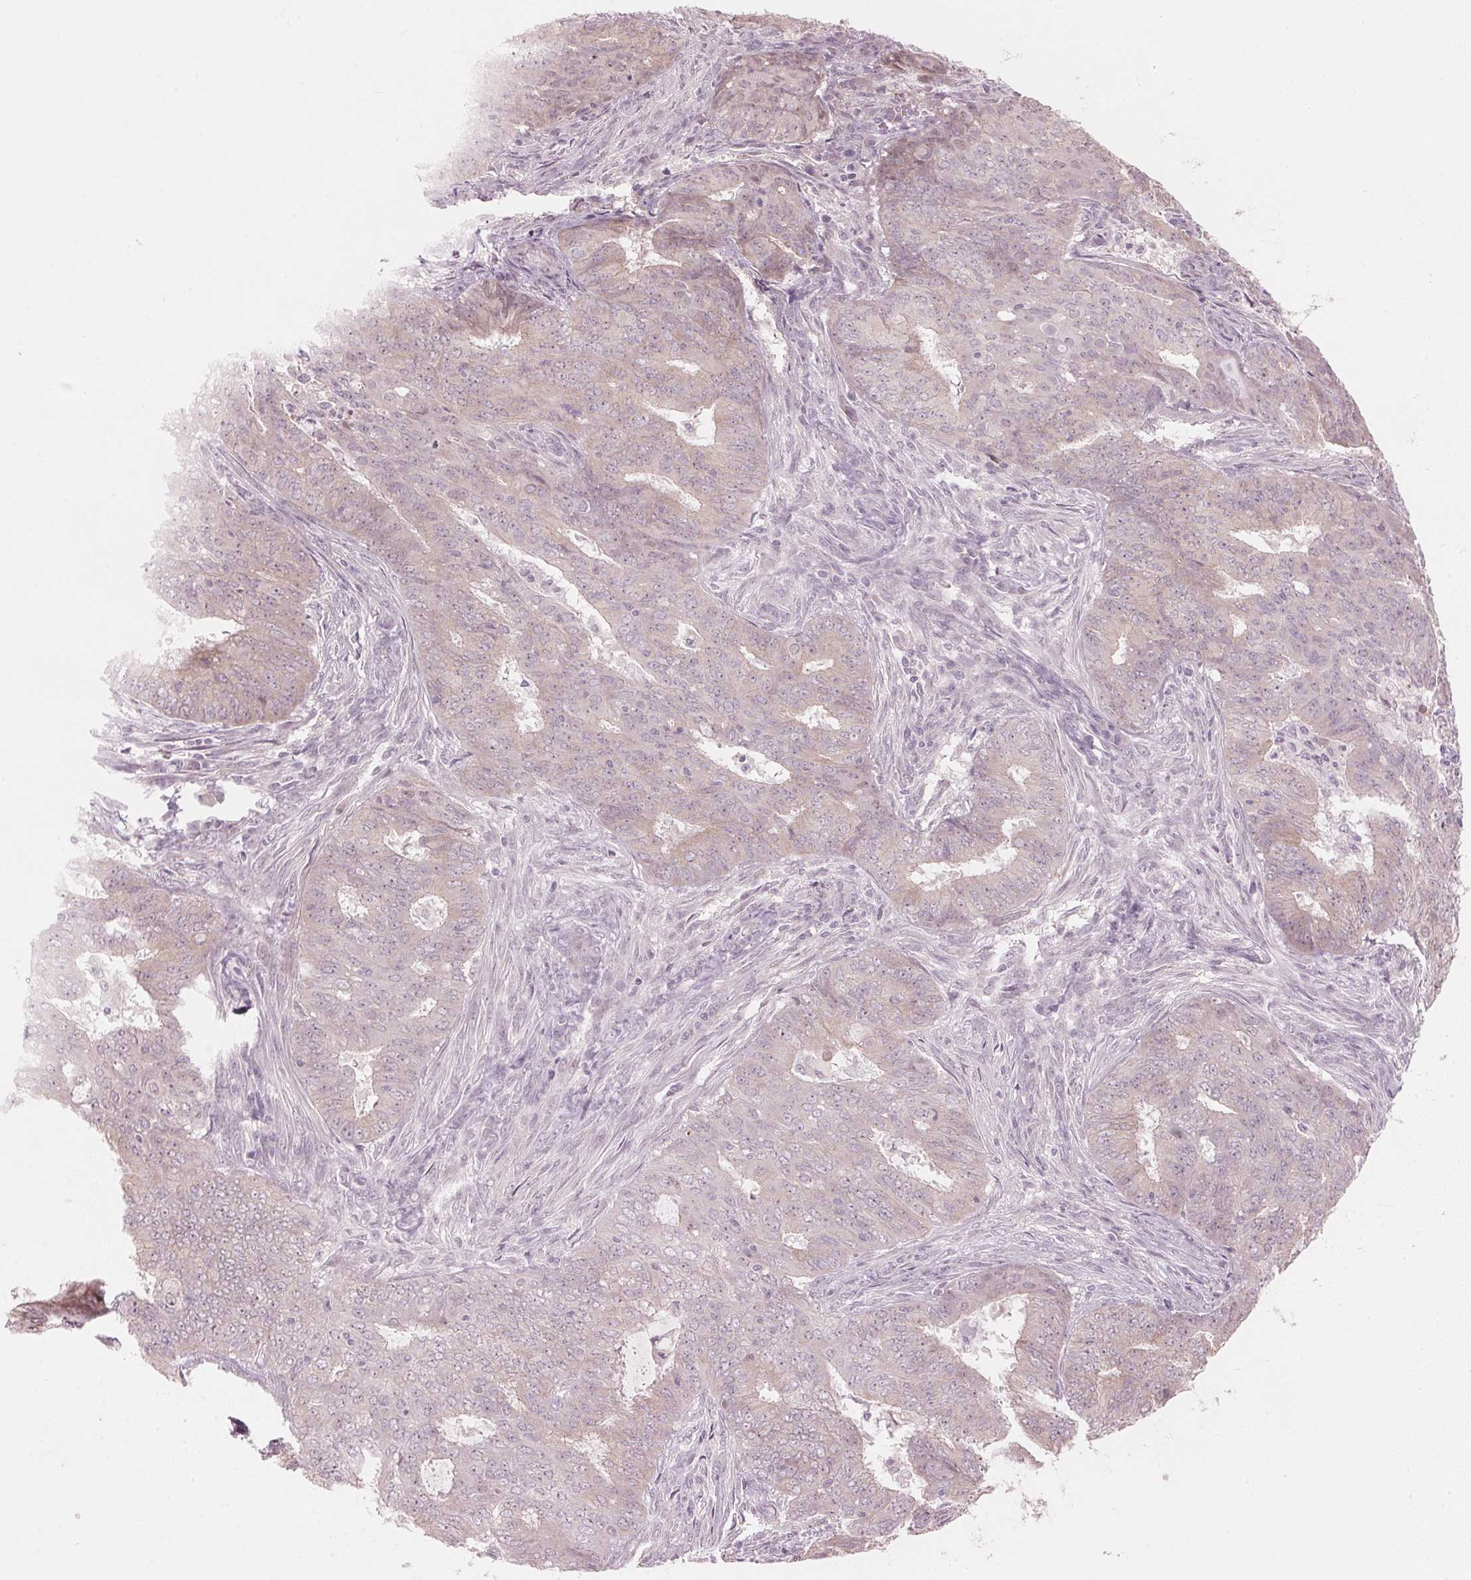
{"staining": {"intensity": "weak", "quantity": "<25%", "location": "cytoplasmic/membranous"}, "tissue": "endometrial cancer", "cell_type": "Tumor cells", "image_type": "cancer", "snomed": [{"axis": "morphology", "description": "Adenocarcinoma, NOS"}, {"axis": "topography", "description": "Endometrium"}], "caption": "This image is of endometrial adenocarcinoma stained with immunohistochemistry (IHC) to label a protein in brown with the nuclei are counter-stained blue. There is no expression in tumor cells. The staining is performed using DAB (3,3'-diaminobenzidine) brown chromogen with nuclei counter-stained in using hematoxylin.", "gene": "TMED6", "patient": {"sex": "female", "age": 62}}